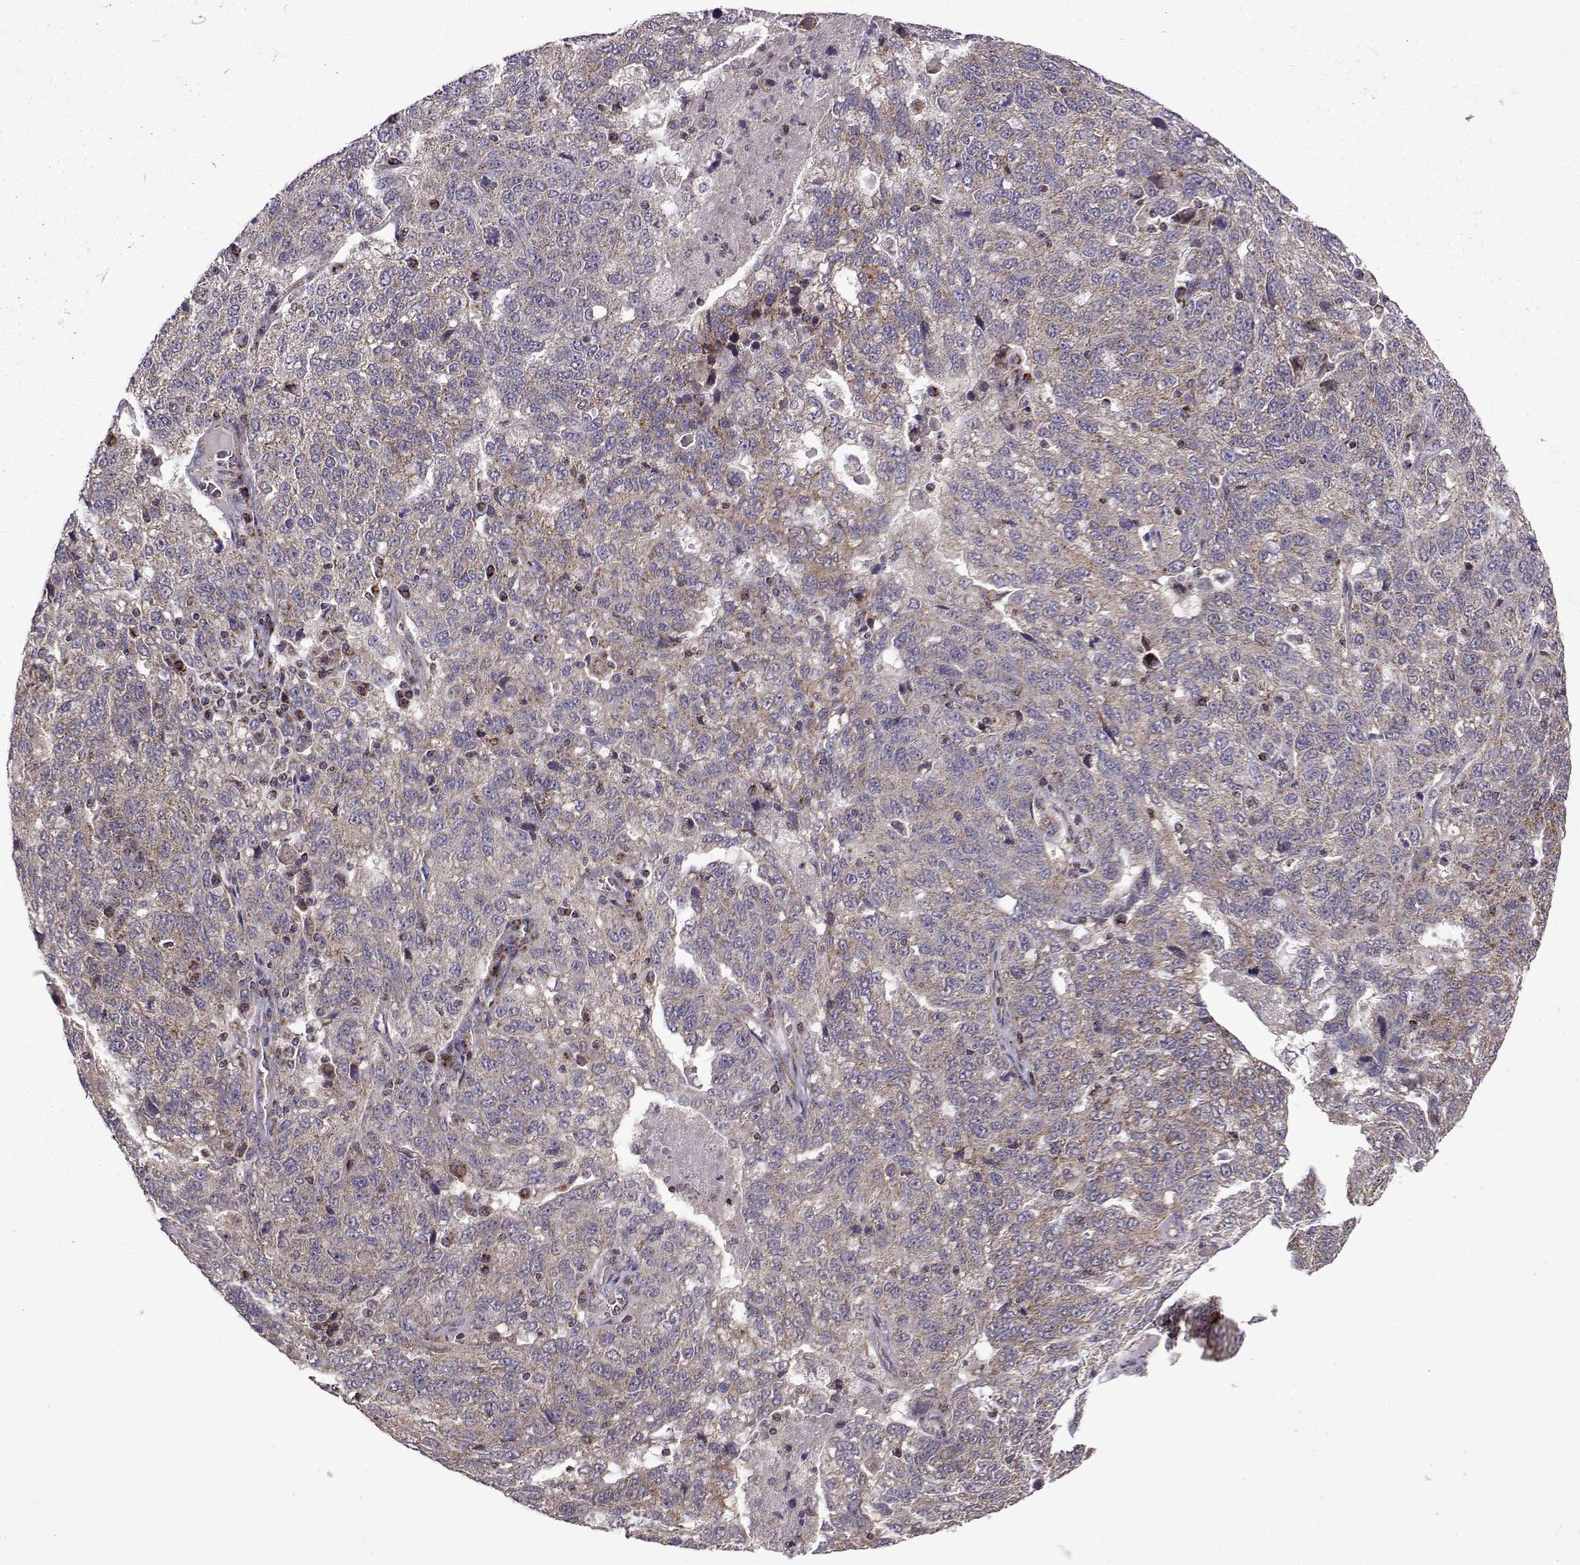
{"staining": {"intensity": "weak", "quantity": "<25%", "location": "cytoplasmic/membranous"}, "tissue": "ovarian cancer", "cell_type": "Tumor cells", "image_type": "cancer", "snomed": [{"axis": "morphology", "description": "Cystadenocarcinoma, serous, NOS"}, {"axis": "topography", "description": "Ovary"}], "caption": "Micrograph shows no protein positivity in tumor cells of ovarian cancer tissue.", "gene": "TAB2", "patient": {"sex": "female", "age": 71}}